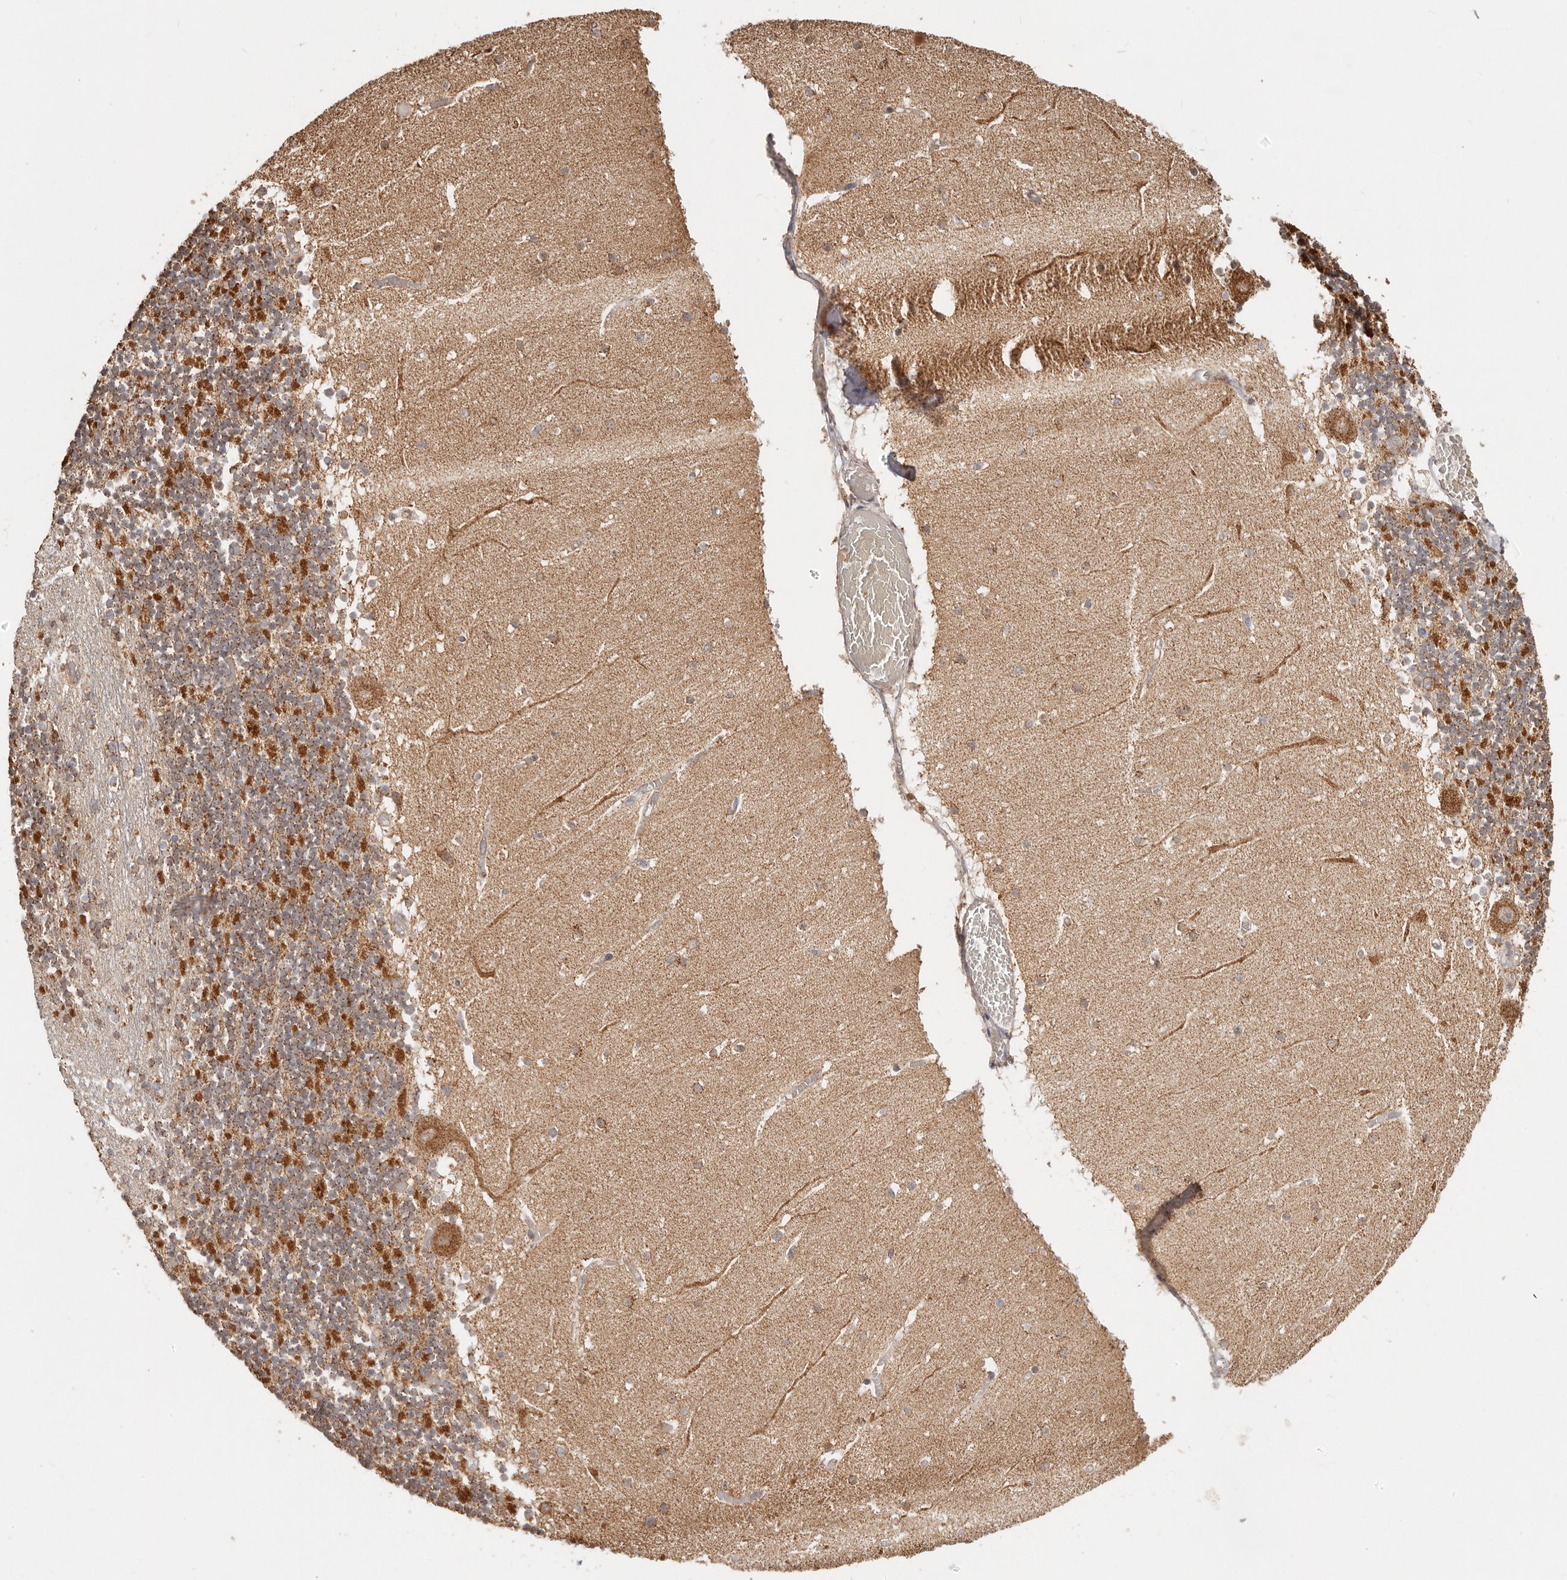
{"staining": {"intensity": "strong", "quantity": "25%-75%", "location": "cytoplasmic/membranous"}, "tissue": "cerebellum", "cell_type": "Cells in granular layer", "image_type": "normal", "snomed": [{"axis": "morphology", "description": "Normal tissue, NOS"}, {"axis": "topography", "description": "Cerebellum"}], "caption": "Protein expression analysis of benign human cerebellum reveals strong cytoplasmic/membranous staining in about 25%-75% of cells in granular layer.", "gene": "NDUFB11", "patient": {"sex": "female", "age": 28}}